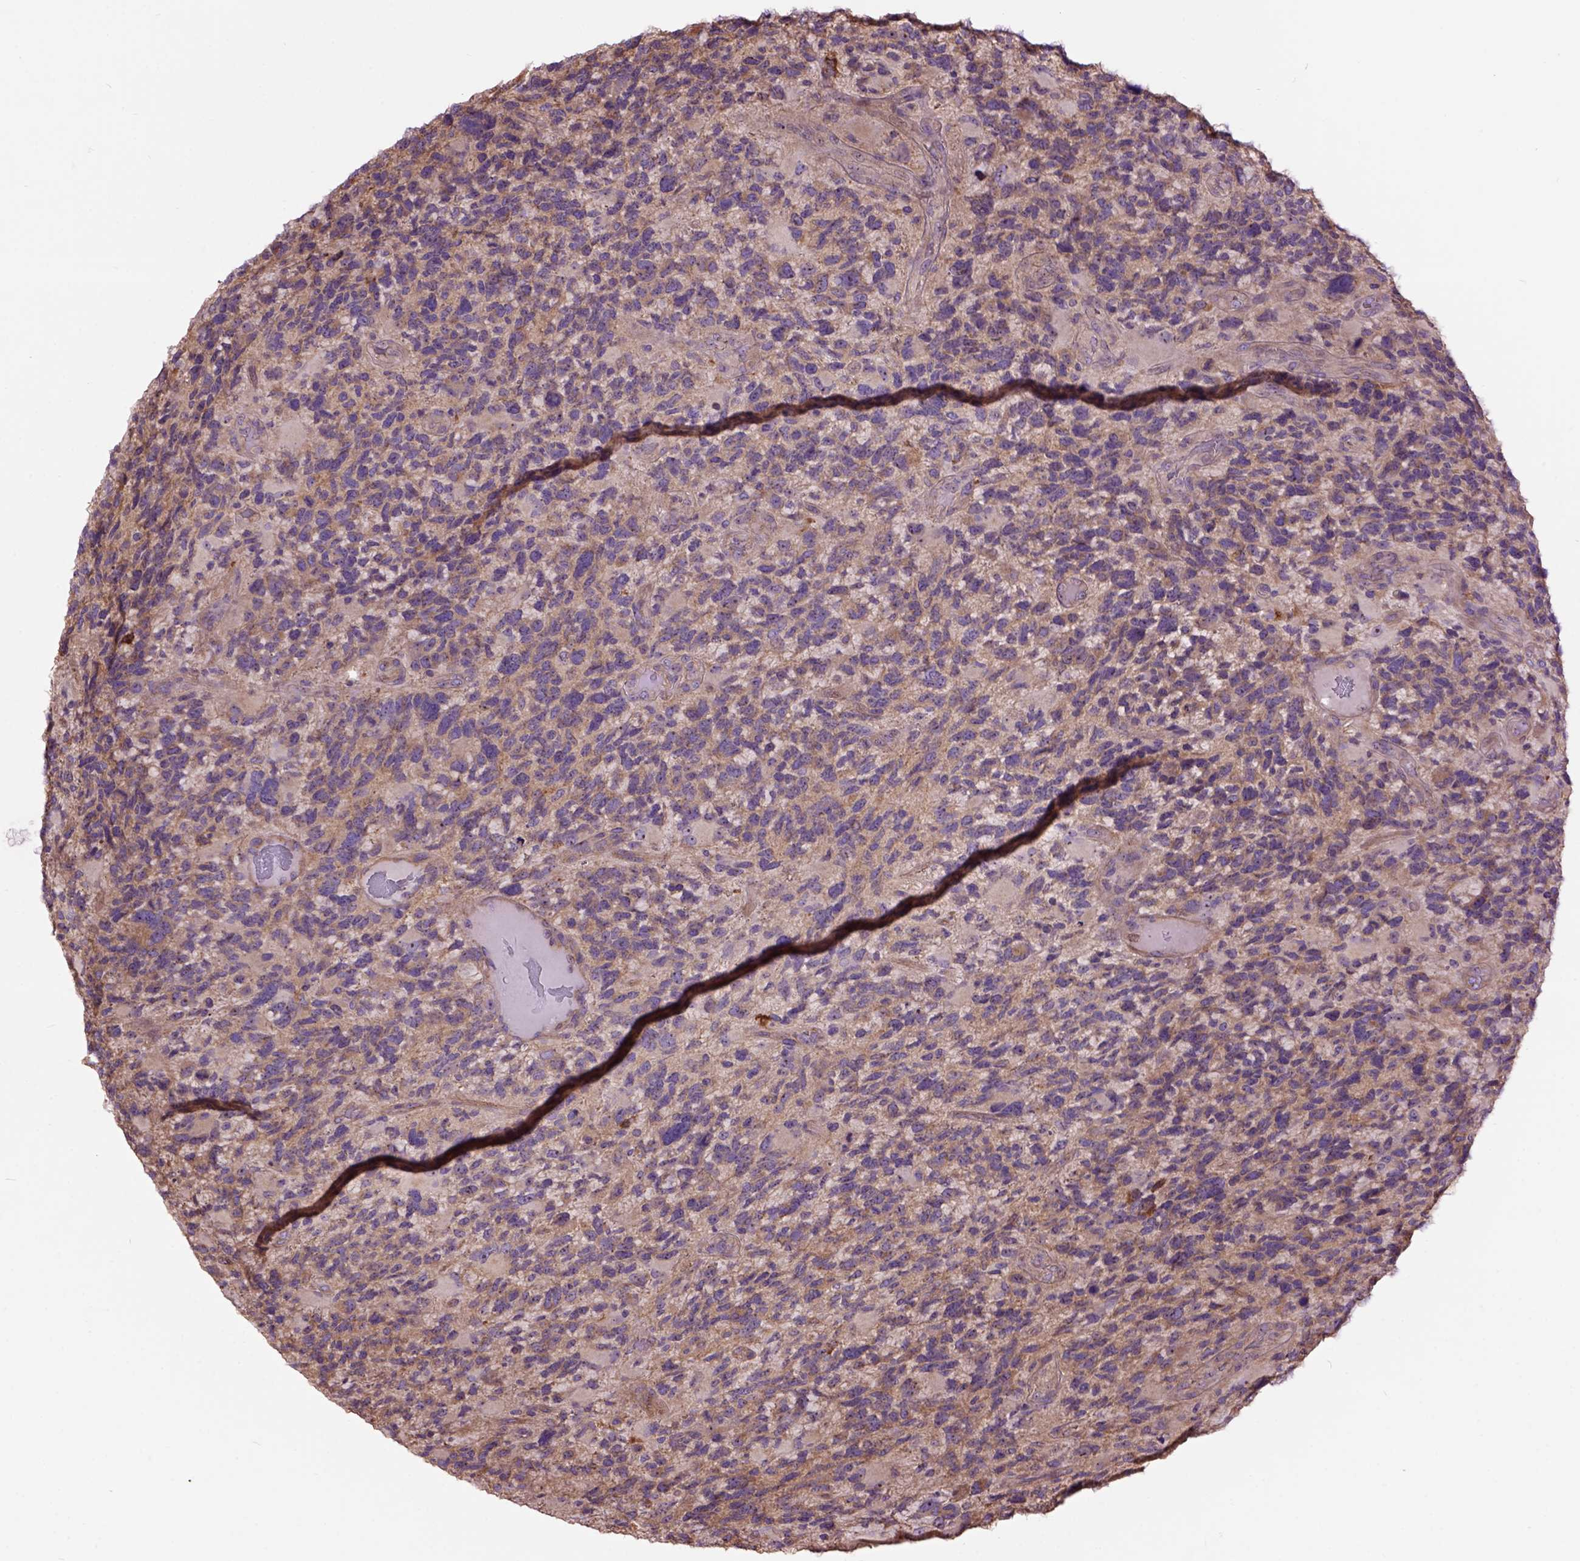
{"staining": {"intensity": "moderate", "quantity": ">75%", "location": "cytoplasmic/membranous"}, "tissue": "glioma", "cell_type": "Tumor cells", "image_type": "cancer", "snomed": [{"axis": "morphology", "description": "Glioma, malignant, High grade"}, {"axis": "topography", "description": "Brain"}], "caption": "IHC staining of malignant high-grade glioma, which displays medium levels of moderate cytoplasmic/membranous expression in about >75% of tumor cells indicating moderate cytoplasmic/membranous protein expression. The staining was performed using DAB (brown) for protein detection and nuclei were counterstained in hematoxylin (blue).", "gene": "MAPT", "patient": {"sex": "female", "age": 71}}